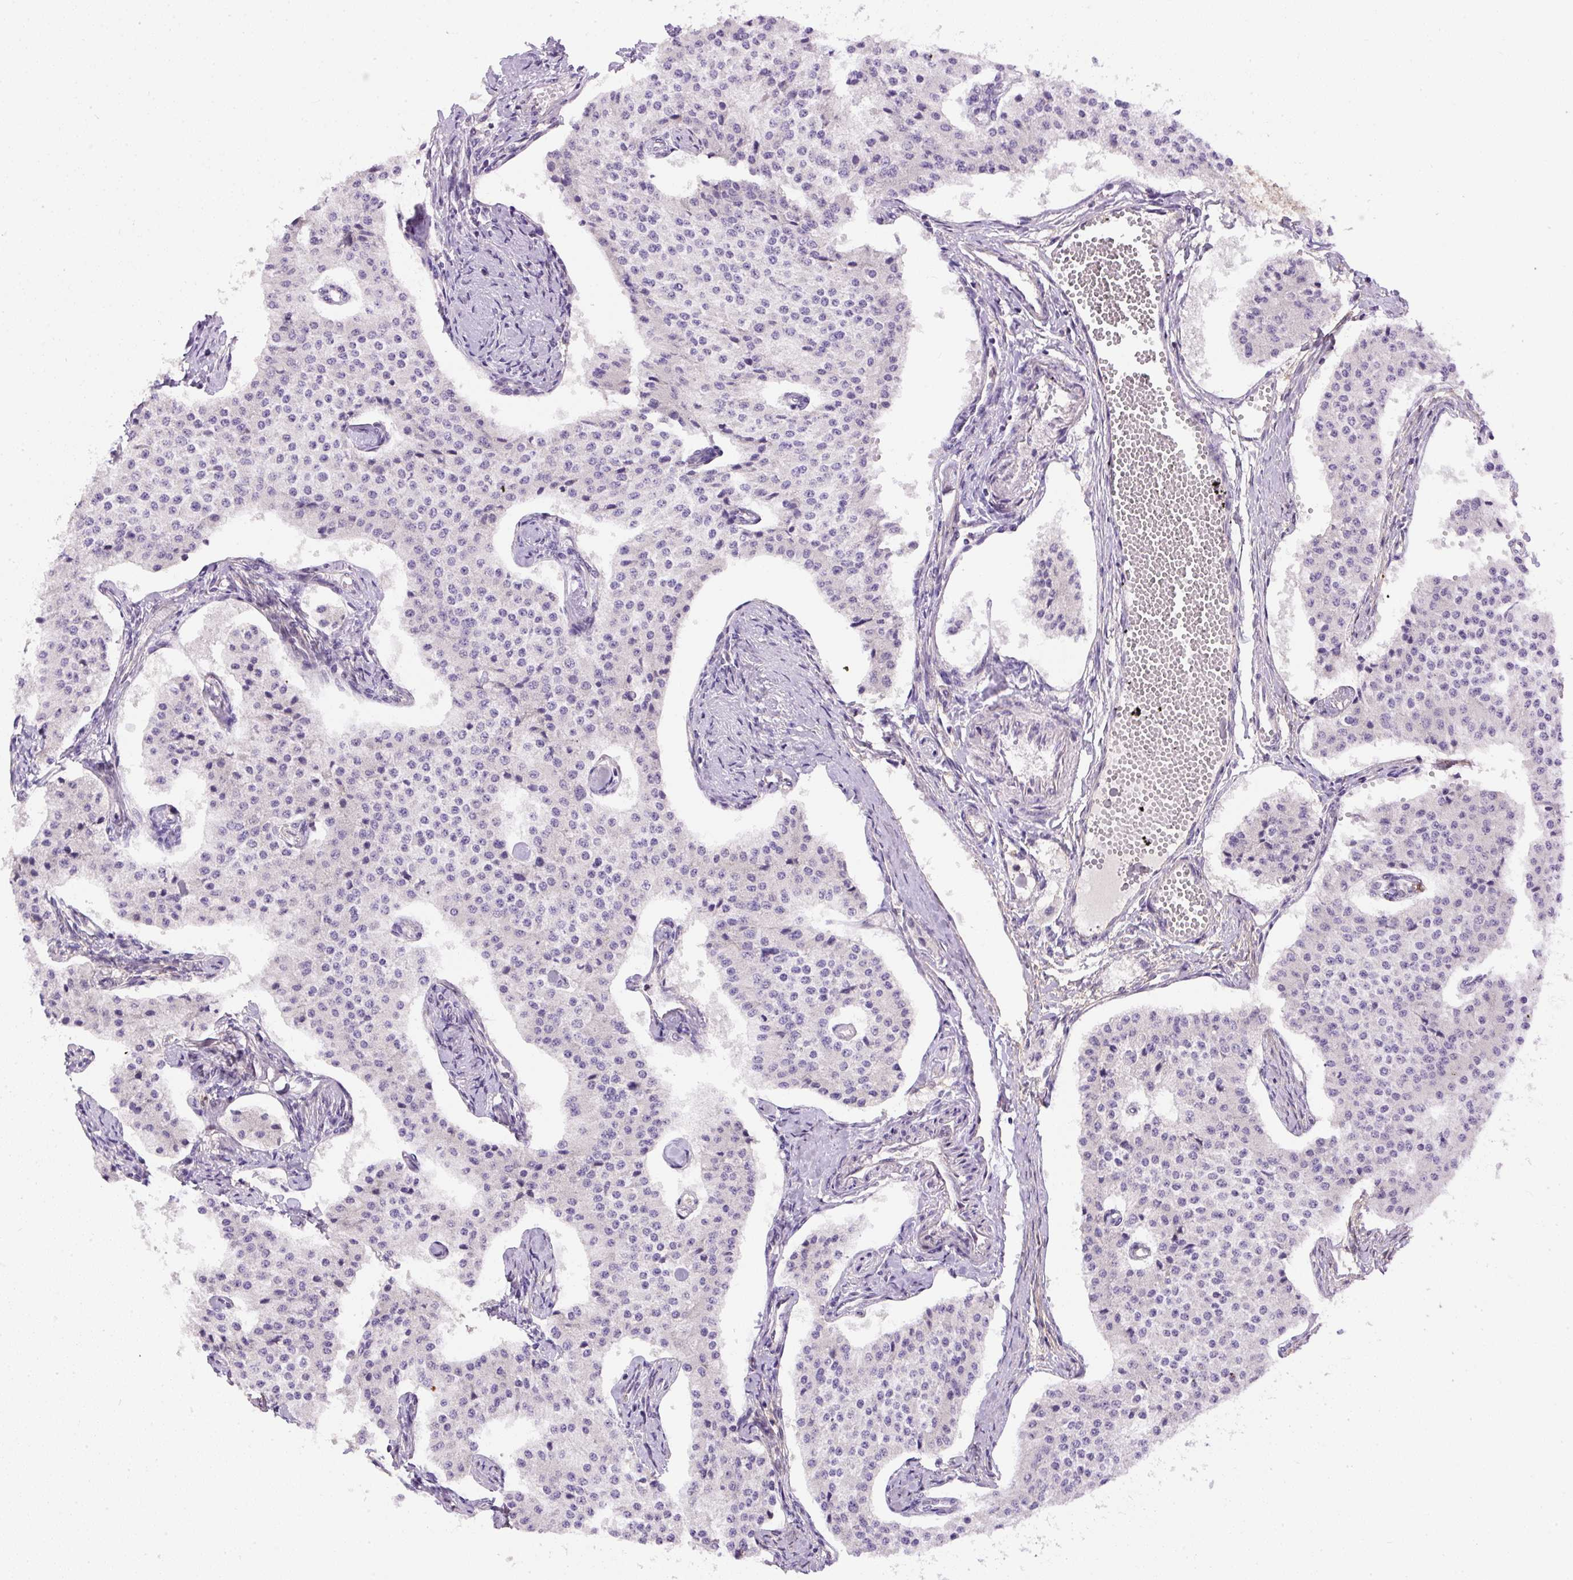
{"staining": {"intensity": "negative", "quantity": "none", "location": "none"}, "tissue": "carcinoid", "cell_type": "Tumor cells", "image_type": "cancer", "snomed": [{"axis": "morphology", "description": "Carcinoid, malignant, NOS"}, {"axis": "topography", "description": "Colon"}], "caption": "Human carcinoid stained for a protein using IHC demonstrates no staining in tumor cells.", "gene": "DAPK1", "patient": {"sex": "female", "age": 52}}